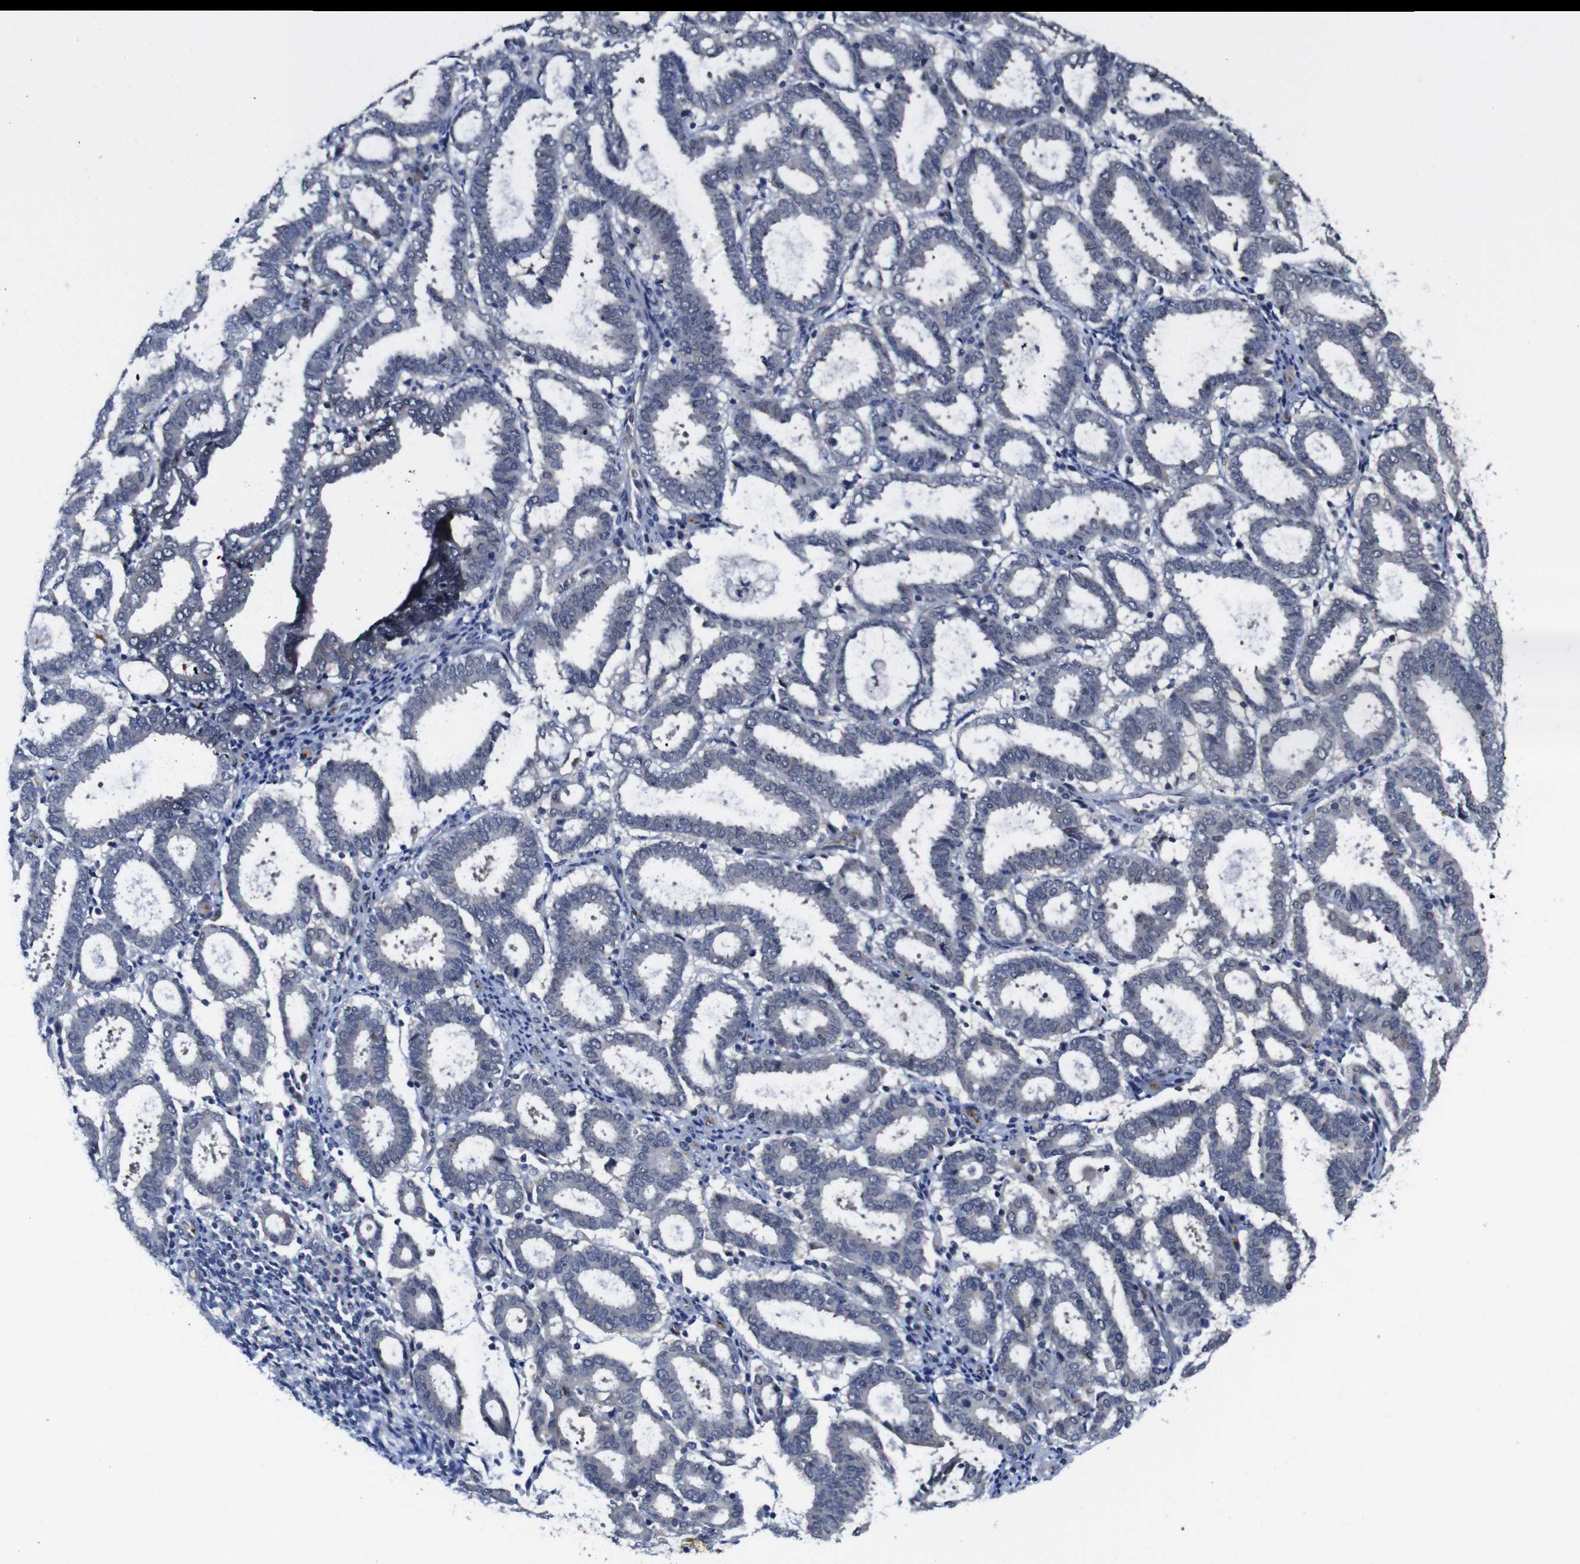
{"staining": {"intensity": "negative", "quantity": "none", "location": "none"}, "tissue": "endometrial cancer", "cell_type": "Tumor cells", "image_type": "cancer", "snomed": [{"axis": "morphology", "description": "Adenocarcinoma, NOS"}, {"axis": "topography", "description": "Uterus"}], "caption": "A high-resolution micrograph shows immunohistochemistry (IHC) staining of endometrial cancer (adenocarcinoma), which shows no significant expression in tumor cells.", "gene": "FURIN", "patient": {"sex": "female", "age": 83}}